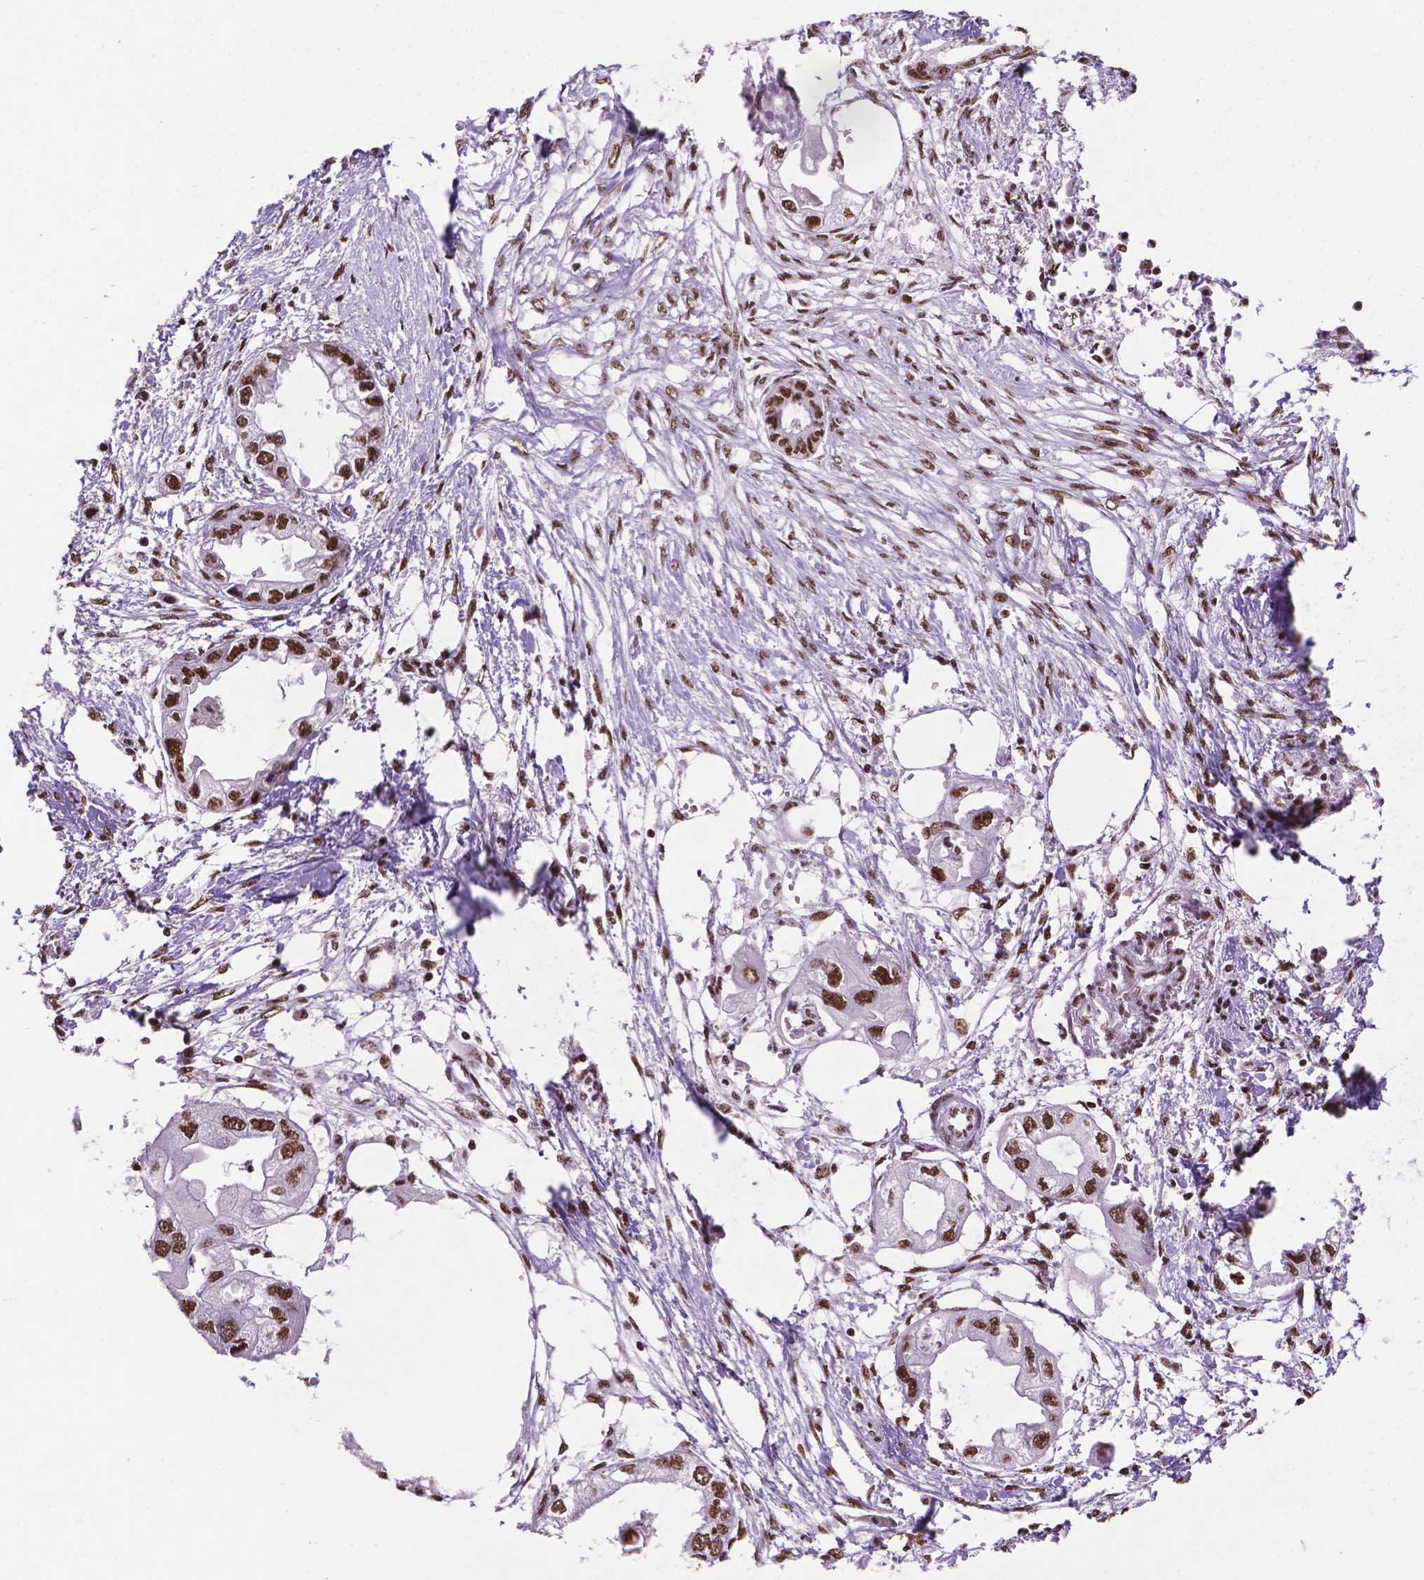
{"staining": {"intensity": "strong", "quantity": ">75%", "location": "nuclear"}, "tissue": "endometrial cancer", "cell_type": "Tumor cells", "image_type": "cancer", "snomed": [{"axis": "morphology", "description": "Adenocarcinoma, NOS"}, {"axis": "morphology", "description": "Adenocarcinoma, metastatic, NOS"}, {"axis": "topography", "description": "Adipose tissue"}, {"axis": "topography", "description": "Endometrium"}], "caption": "Strong nuclear positivity for a protein is identified in about >75% of tumor cells of endometrial metastatic adenocarcinoma using IHC.", "gene": "CCAR2", "patient": {"sex": "female", "age": 67}}